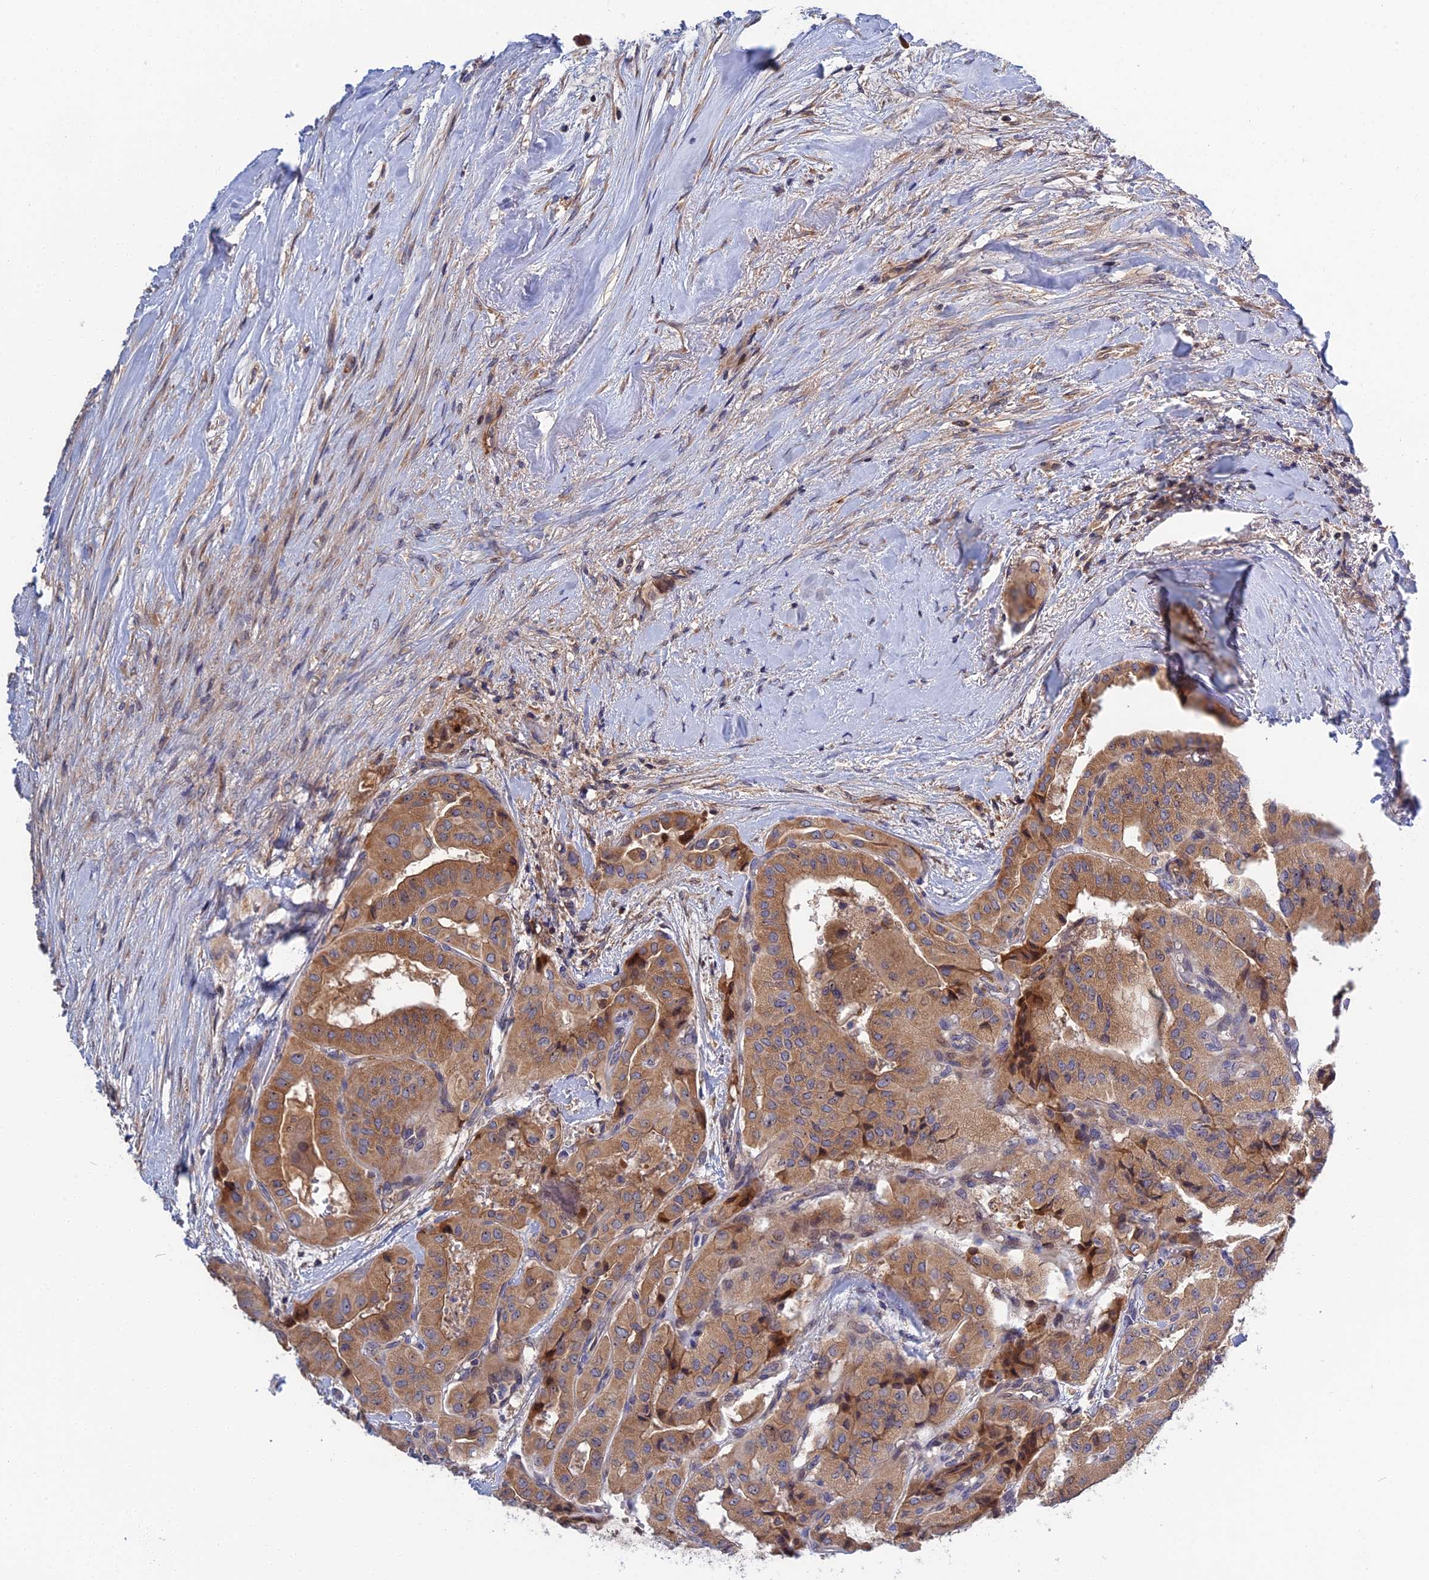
{"staining": {"intensity": "moderate", "quantity": ">75%", "location": "cytoplasmic/membranous"}, "tissue": "thyroid cancer", "cell_type": "Tumor cells", "image_type": "cancer", "snomed": [{"axis": "morphology", "description": "Papillary adenocarcinoma, NOS"}, {"axis": "topography", "description": "Thyroid gland"}], "caption": "Human thyroid cancer stained with a protein marker displays moderate staining in tumor cells.", "gene": "CRACD", "patient": {"sex": "female", "age": 59}}